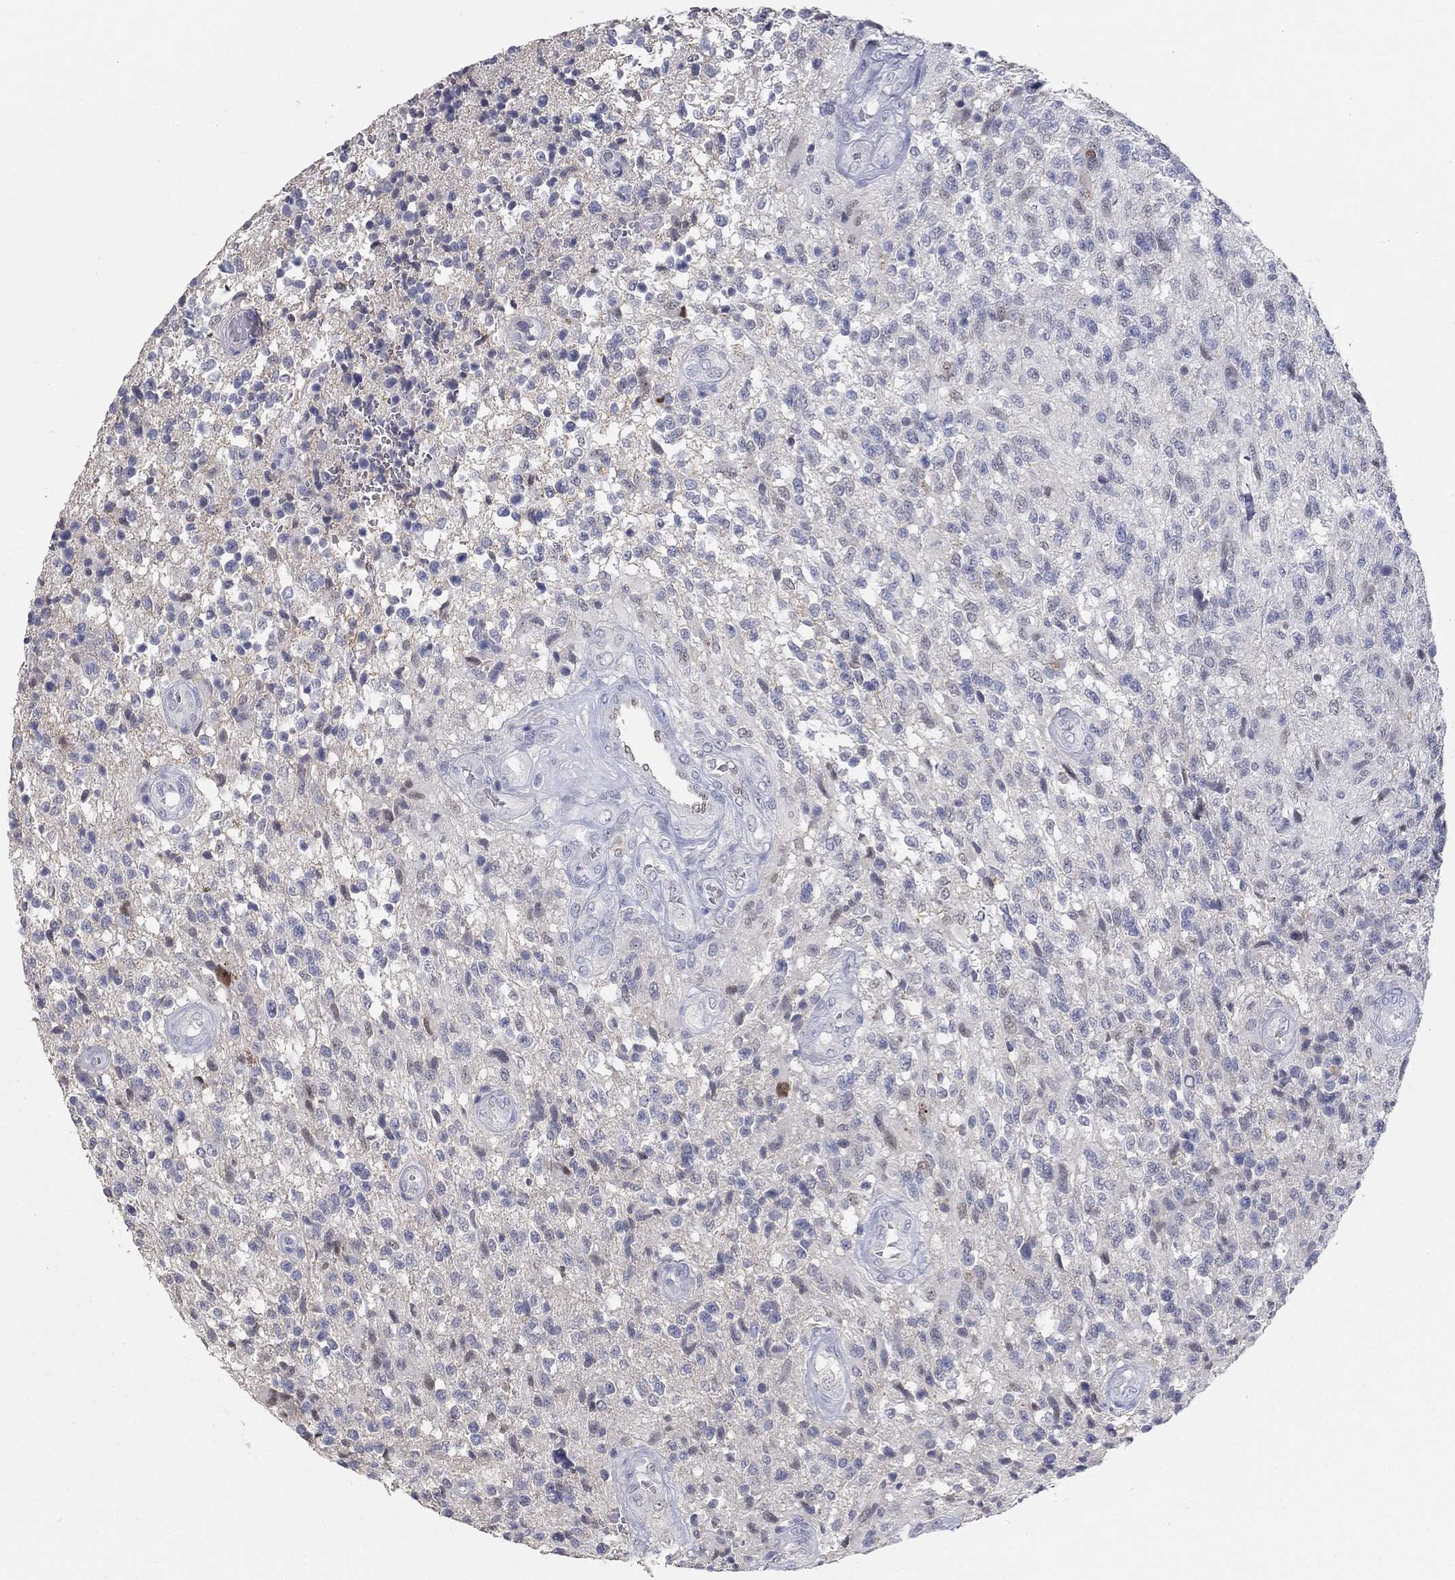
{"staining": {"intensity": "negative", "quantity": "none", "location": "none"}, "tissue": "glioma", "cell_type": "Tumor cells", "image_type": "cancer", "snomed": [{"axis": "morphology", "description": "Glioma, malignant, High grade"}, {"axis": "topography", "description": "Brain"}], "caption": "Photomicrograph shows no protein positivity in tumor cells of glioma tissue.", "gene": "FGF2", "patient": {"sex": "male", "age": 56}}